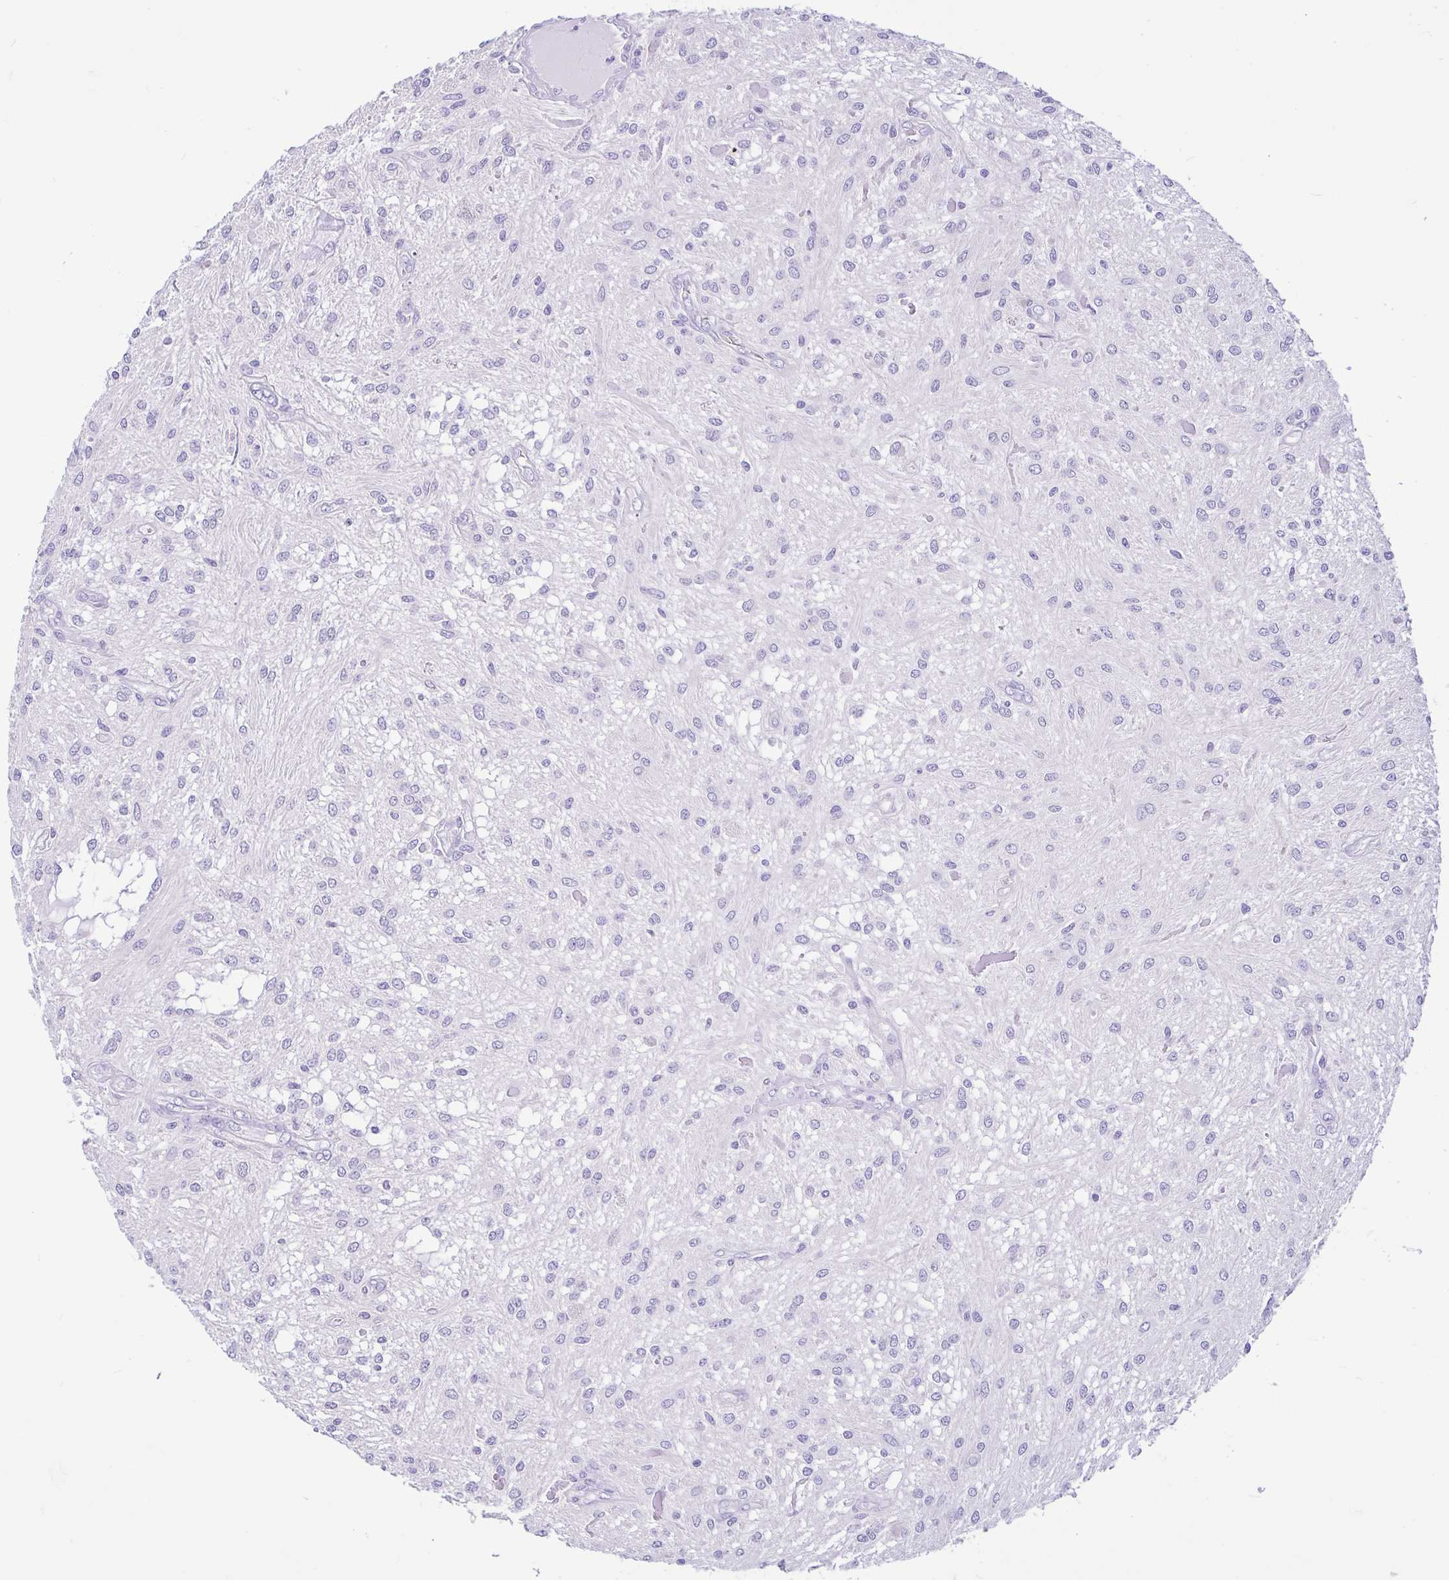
{"staining": {"intensity": "negative", "quantity": "none", "location": "none"}, "tissue": "glioma", "cell_type": "Tumor cells", "image_type": "cancer", "snomed": [{"axis": "morphology", "description": "Glioma, malignant, Low grade"}, {"axis": "topography", "description": "Cerebellum"}], "caption": "A high-resolution micrograph shows IHC staining of low-grade glioma (malignant), which exhibits no significant positivity in tumor cells.", "gene": "OR4N4", "patient": {"sex": "female", "age": 14}}